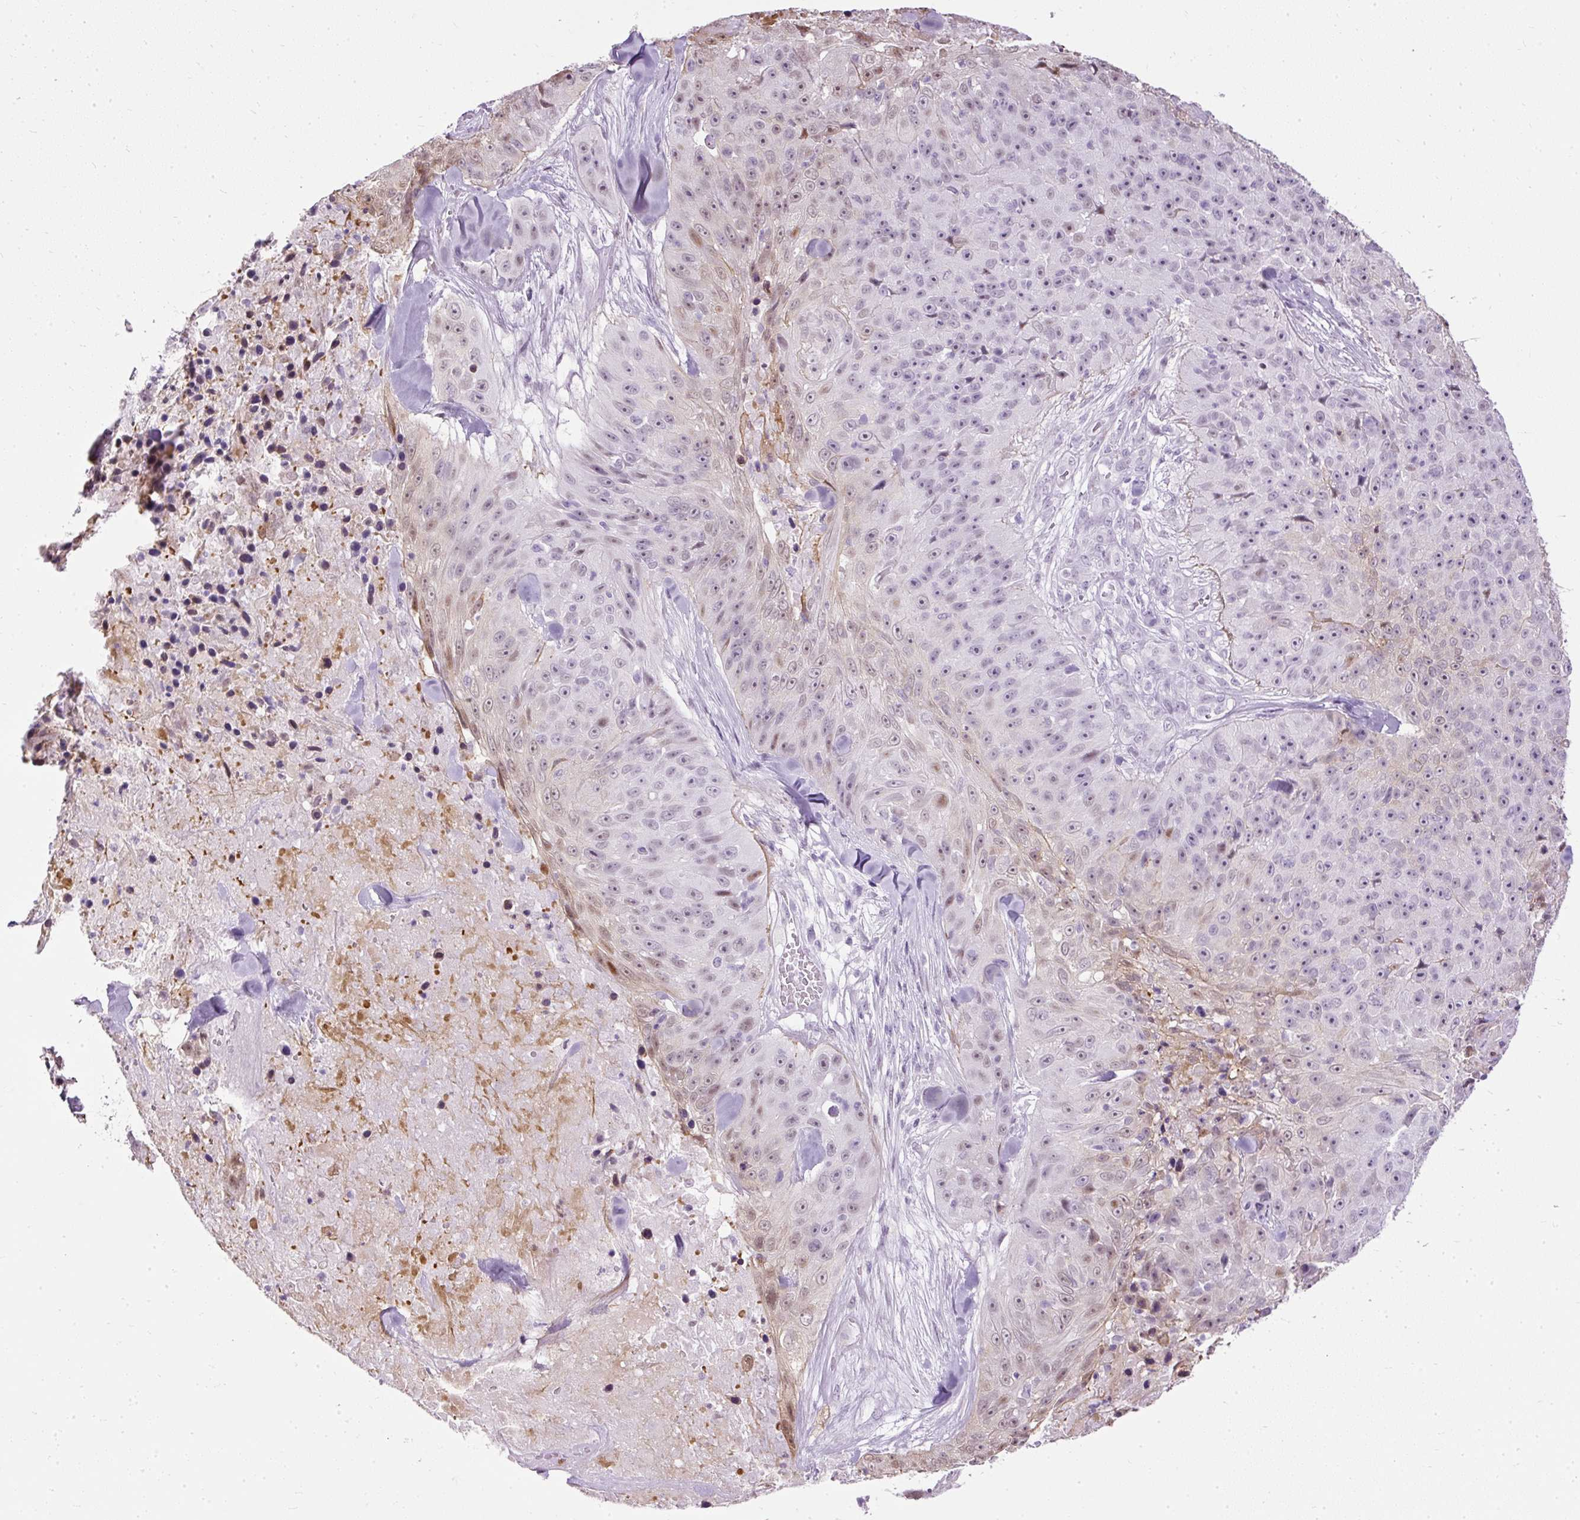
{"staining": {"intensity": "weak", "quantity": "<25%", "location": "cytoplasmic/membranous,nuclear"}, "tissue": "skin cancer", "cell_type": "Tumor cells", "image_type": "cancer", "snomed": [{"axis": "morphology", "description": "Squamous cell carcinoma, NOS"}, {"axis": "topography", "description": "Skin"}], "caption": "DAB immunohistochemical staining of human squamous cell carcinoma (skin) exhibits no significant expression in tumor cells.", "gene": "PDE6B", "patient": {"sex": "female", "age": 87}}